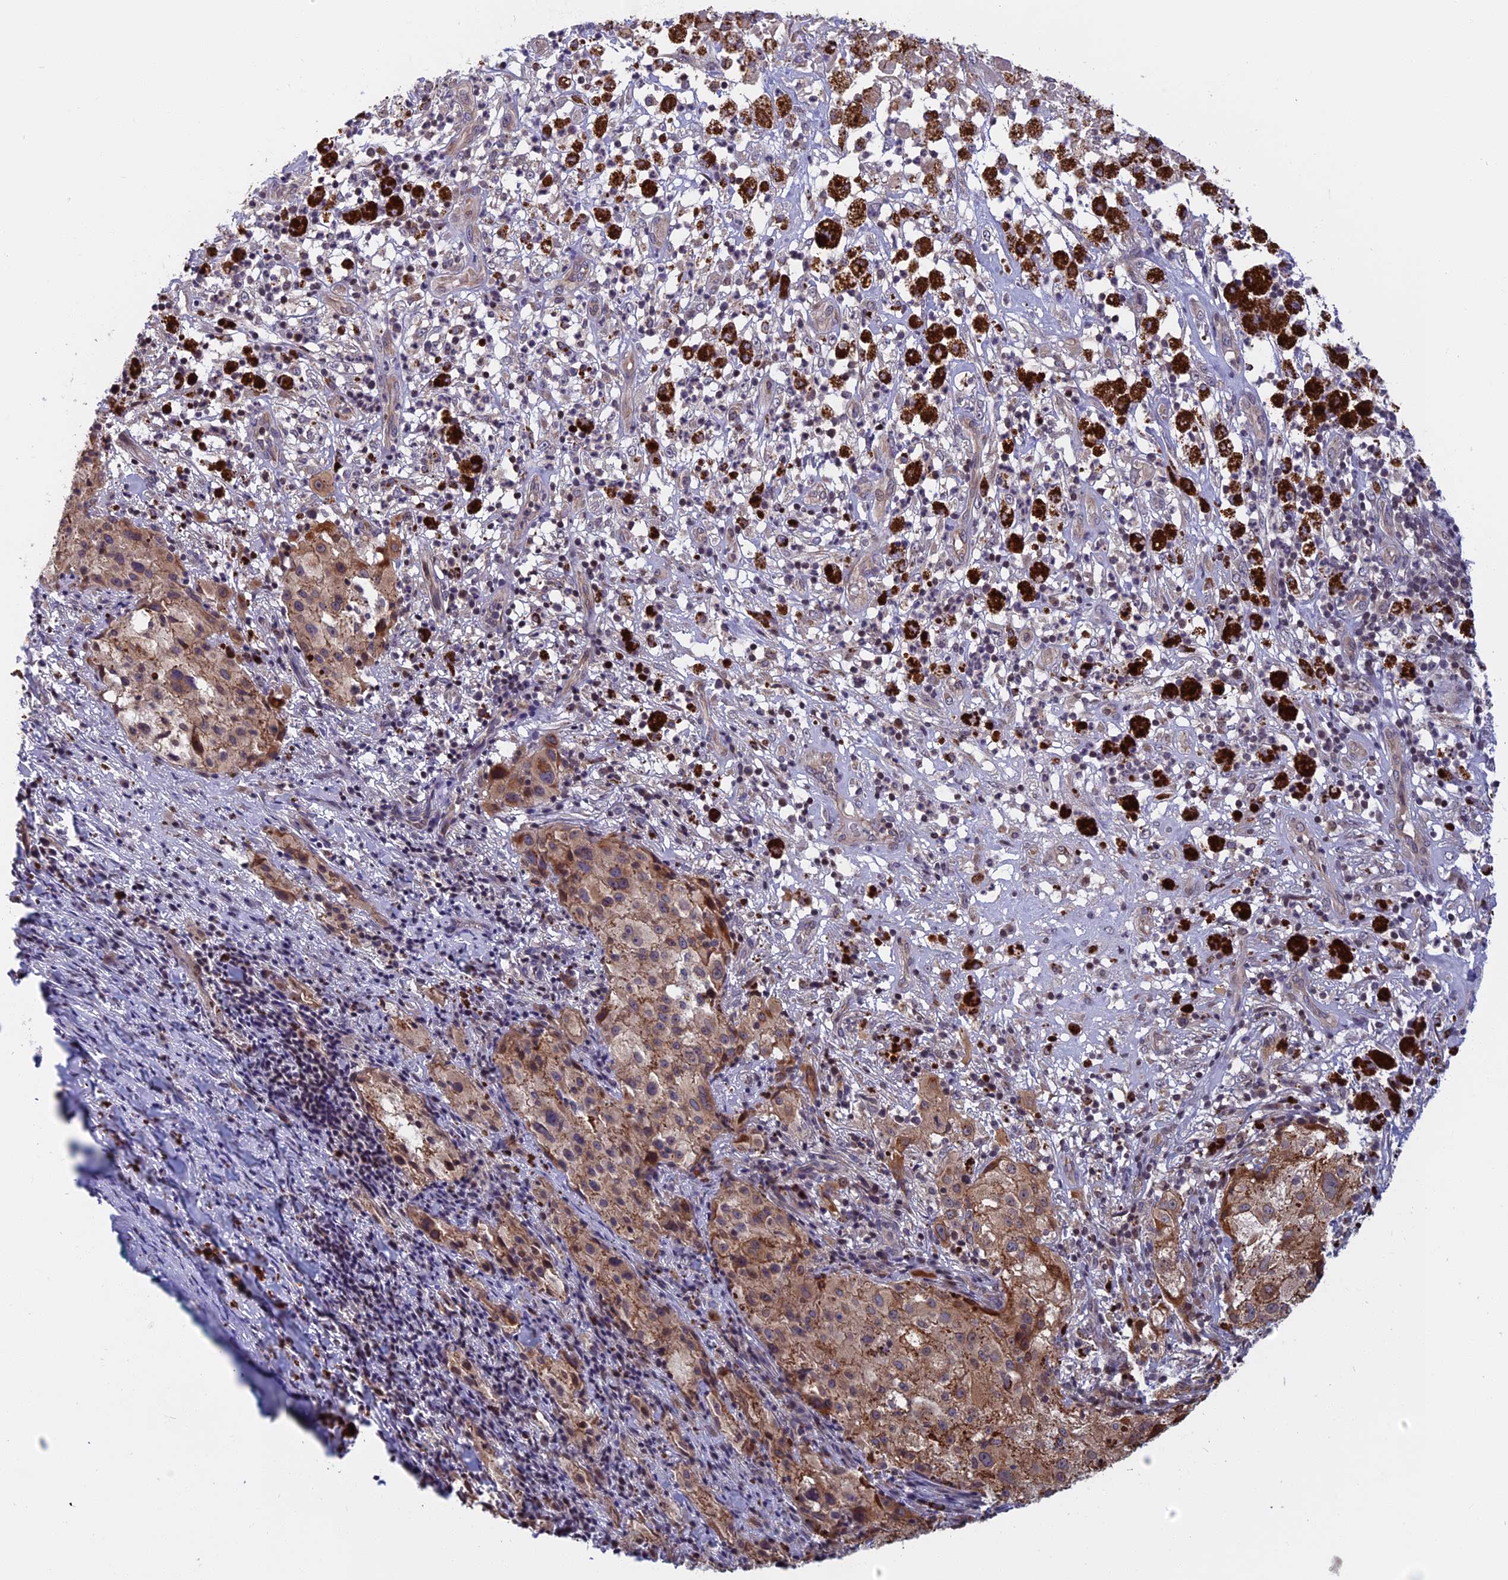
{"staining": {"intensity": "moderate", "quantity": ">75%", "location": "cytoplasmic/membranous"}, "tissue": "melanoma", "cell_type": "Tumor cells", "image_type": "cancer", "snomed": [{"axis": "morphology", "description": "Necrosis, NOS"}, {"axis": "morphology", "description": "Malignant melanoma, NOS"}, {"axis": "topography", "description": "Skin"}], "caption": "A brown stain shows moderate cytoplasmic/membranous expression of a protein in human malignant melanoma tumor cells.", "gene": "CCDC113", "patient": {"sex": "female", "age": 87}}